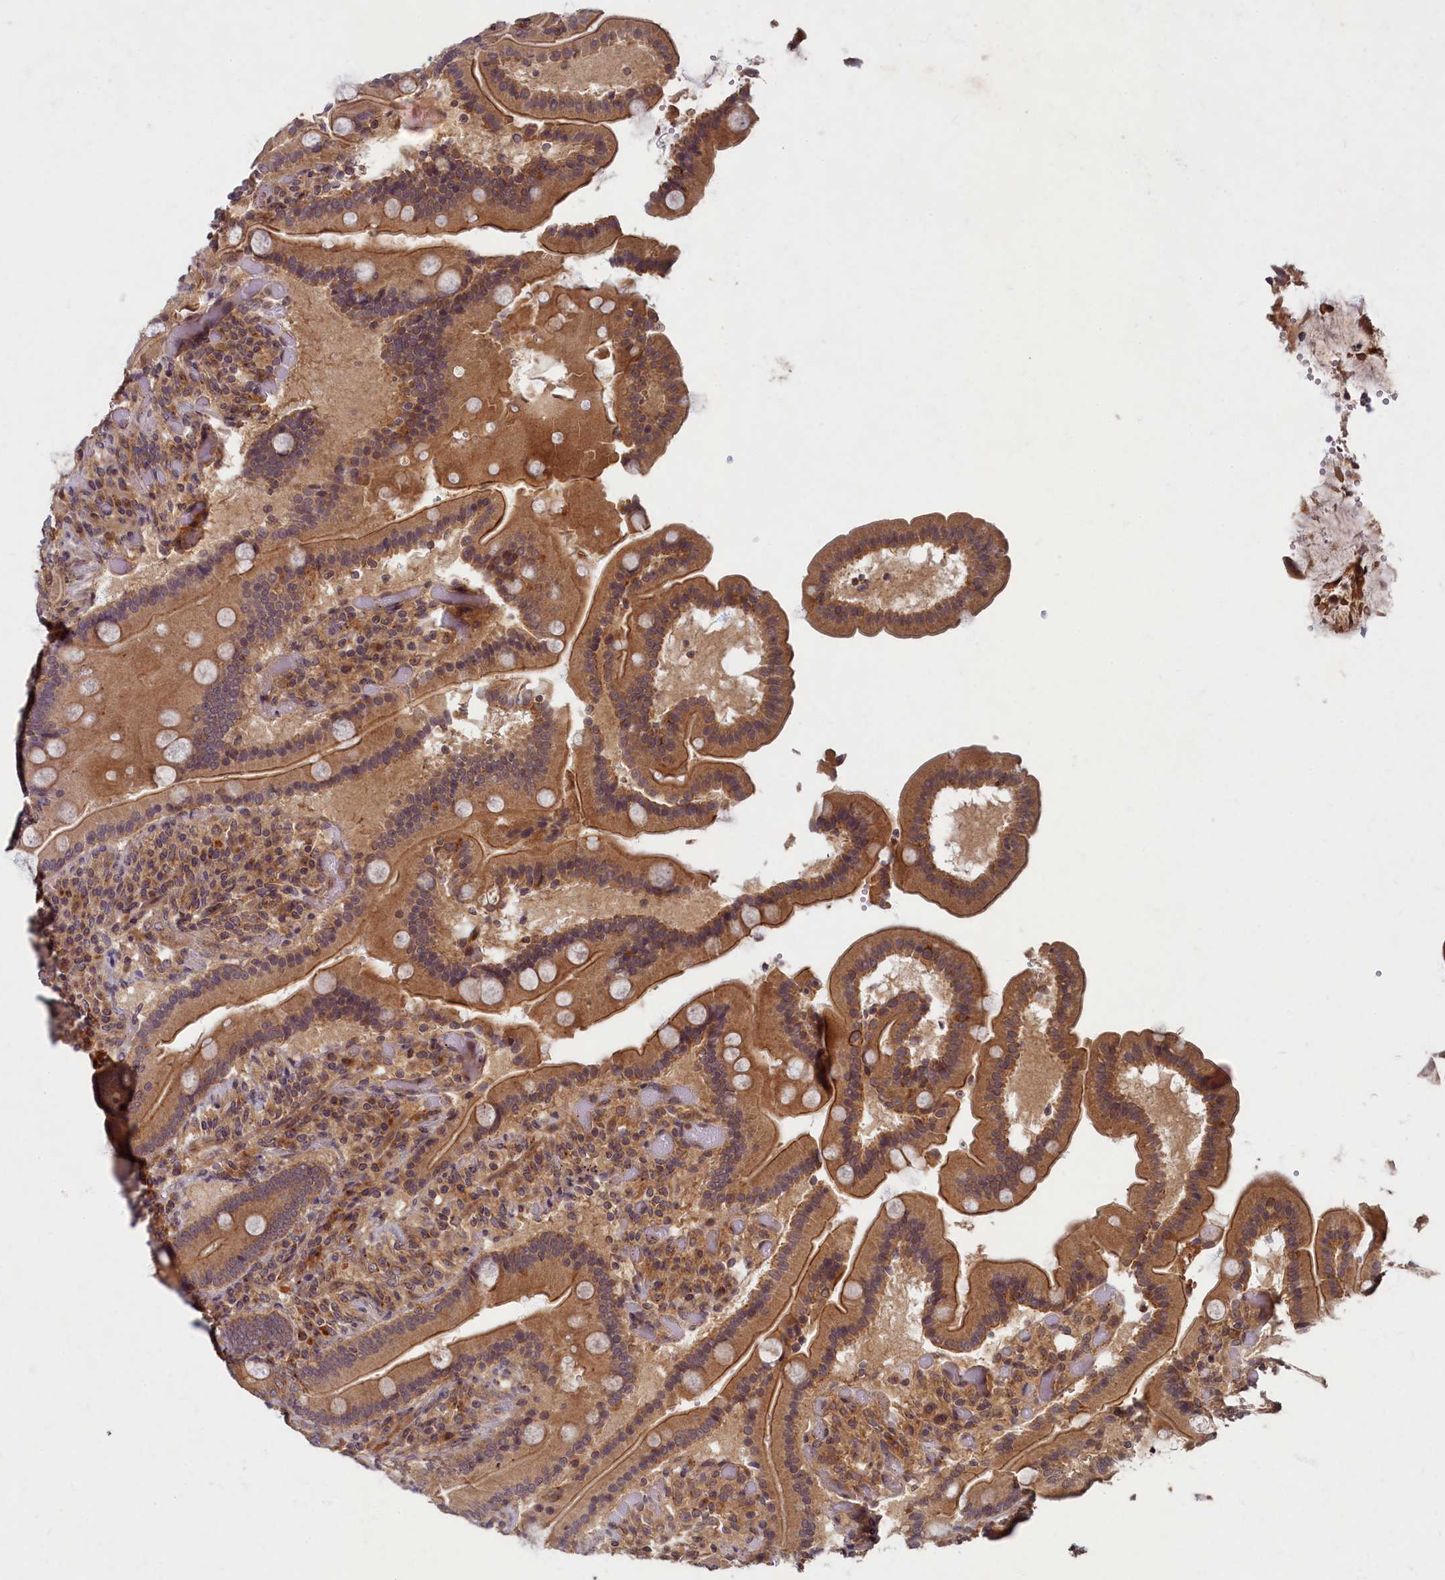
{"staining": {"intensity": "moderate", "quantity": ">75%", "location": "cytoplasmic/membranous"}, "tissue": "duodenum", "cell_type": "Glandular cells", "image_type": "normal", "snomed": [{"axis": "morphology", "description": "Normal tissue, NOS"}, {"axis": "topography", "description": "Duodenum"}], "caption": "Immunohistochemistry (IHC) staining of normal duodenum, which displays medium levels of moderate cytoplasmic/membranous positivity in about >75% of glandular cells indicating moderate cytoplasmic/membranous protein positivity. The staining was performed using DAB (3,3'-diaminobenzidine) (brown) for protein detection and nuclei were counterstained in hematoxylin (blue).", "gene": "BICD1", "patient": {"sex": "female", "age": 62}}